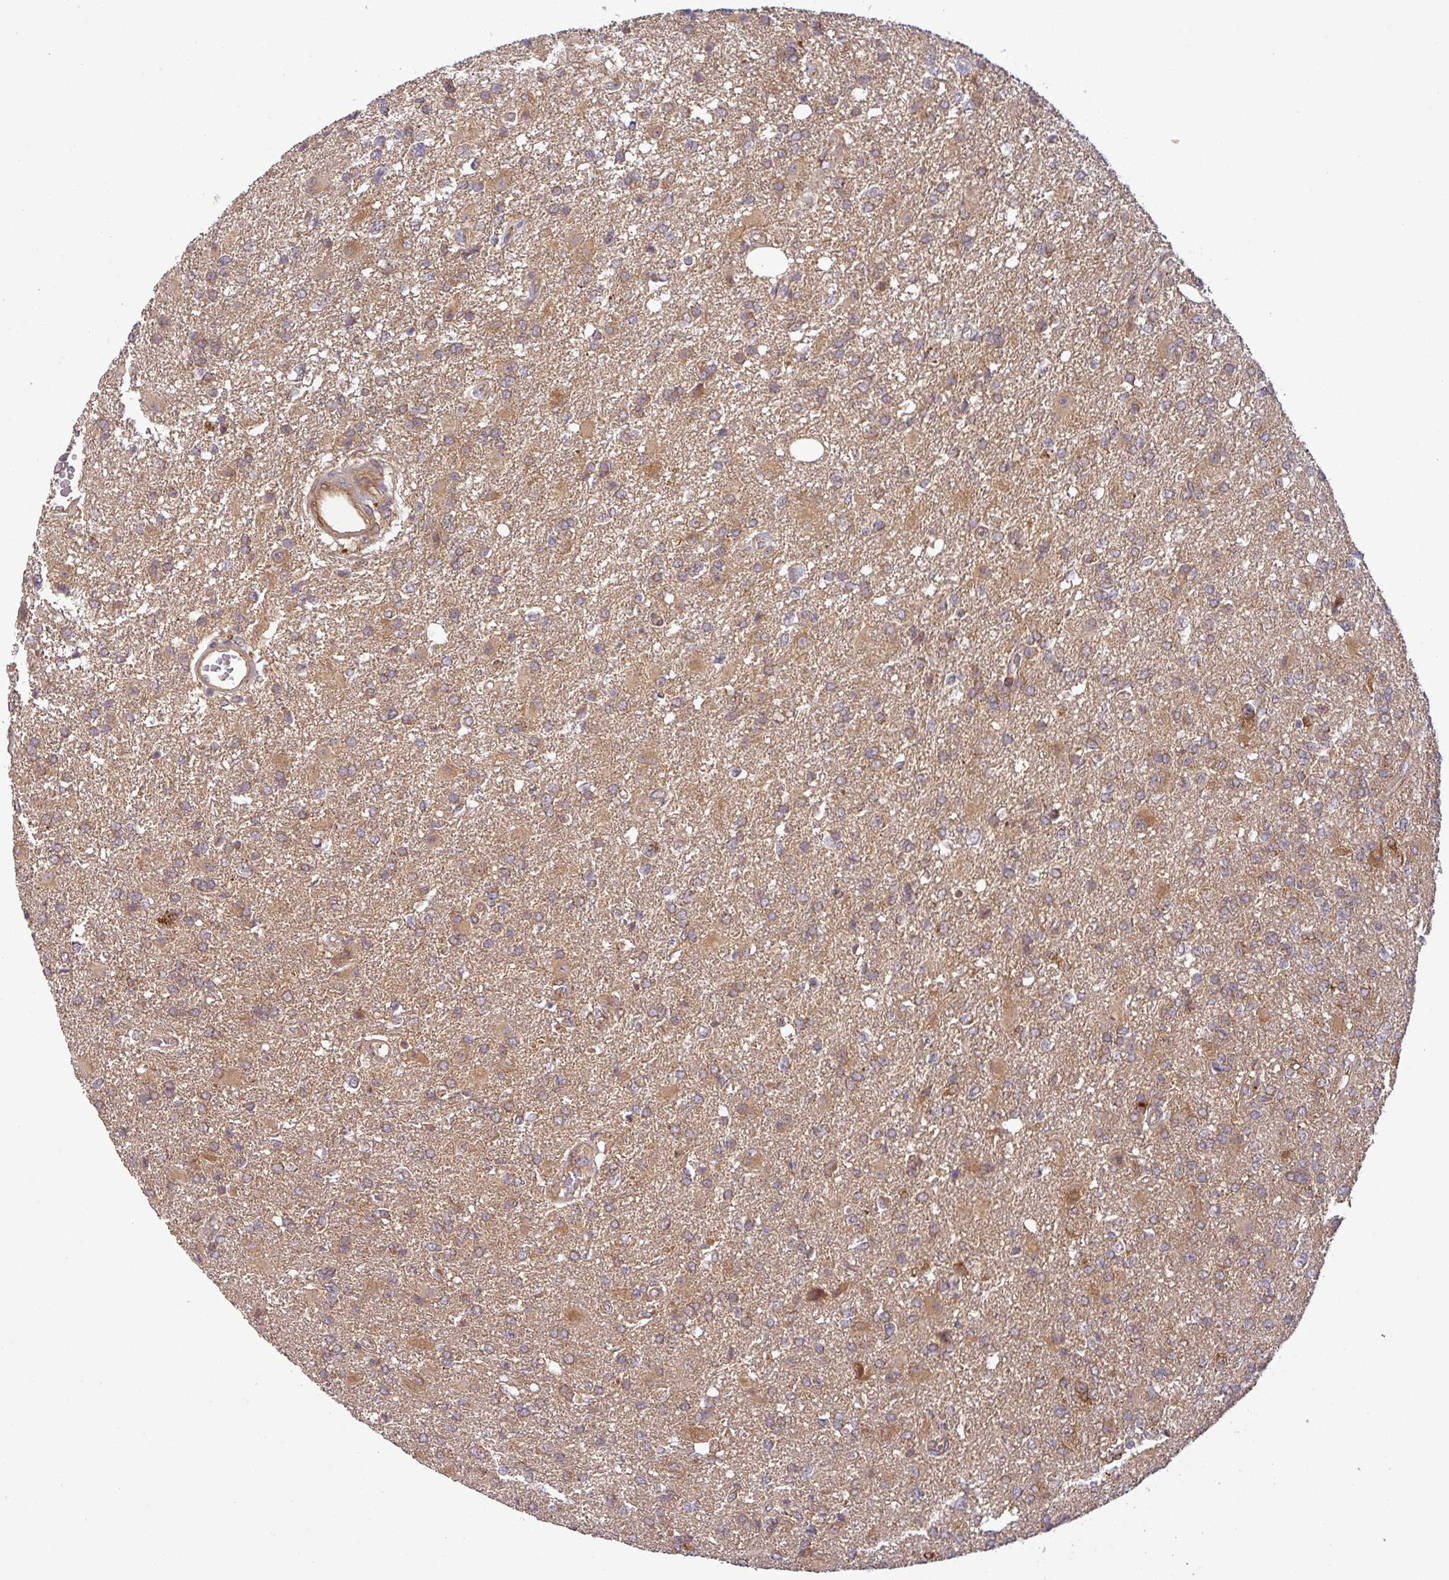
{"staining": {"intensity": "moderate", "quantity": ">75%", "location": "cytoplasmic/membranous"}, "tissue": "glioma", "cell_type": "Tumor cells", "image_type": "cancer", "snomed": [{"axis": "morphology", "description": "Glioma, malignant, High grade"}, {"axis": "topography", "description": "Brain"}], "caption": "High-power microscopy captured an immunohistochemistry (IHC) image of high-grade glioma (malignant), revealing moderate cytoplasmic/membranous positivity in about >75% of tumor cells. (DAB = brown stain, brightfield microscopy at high magnification).", "gene": "ART1", "patient": {"sex": "male", "age": 56}}